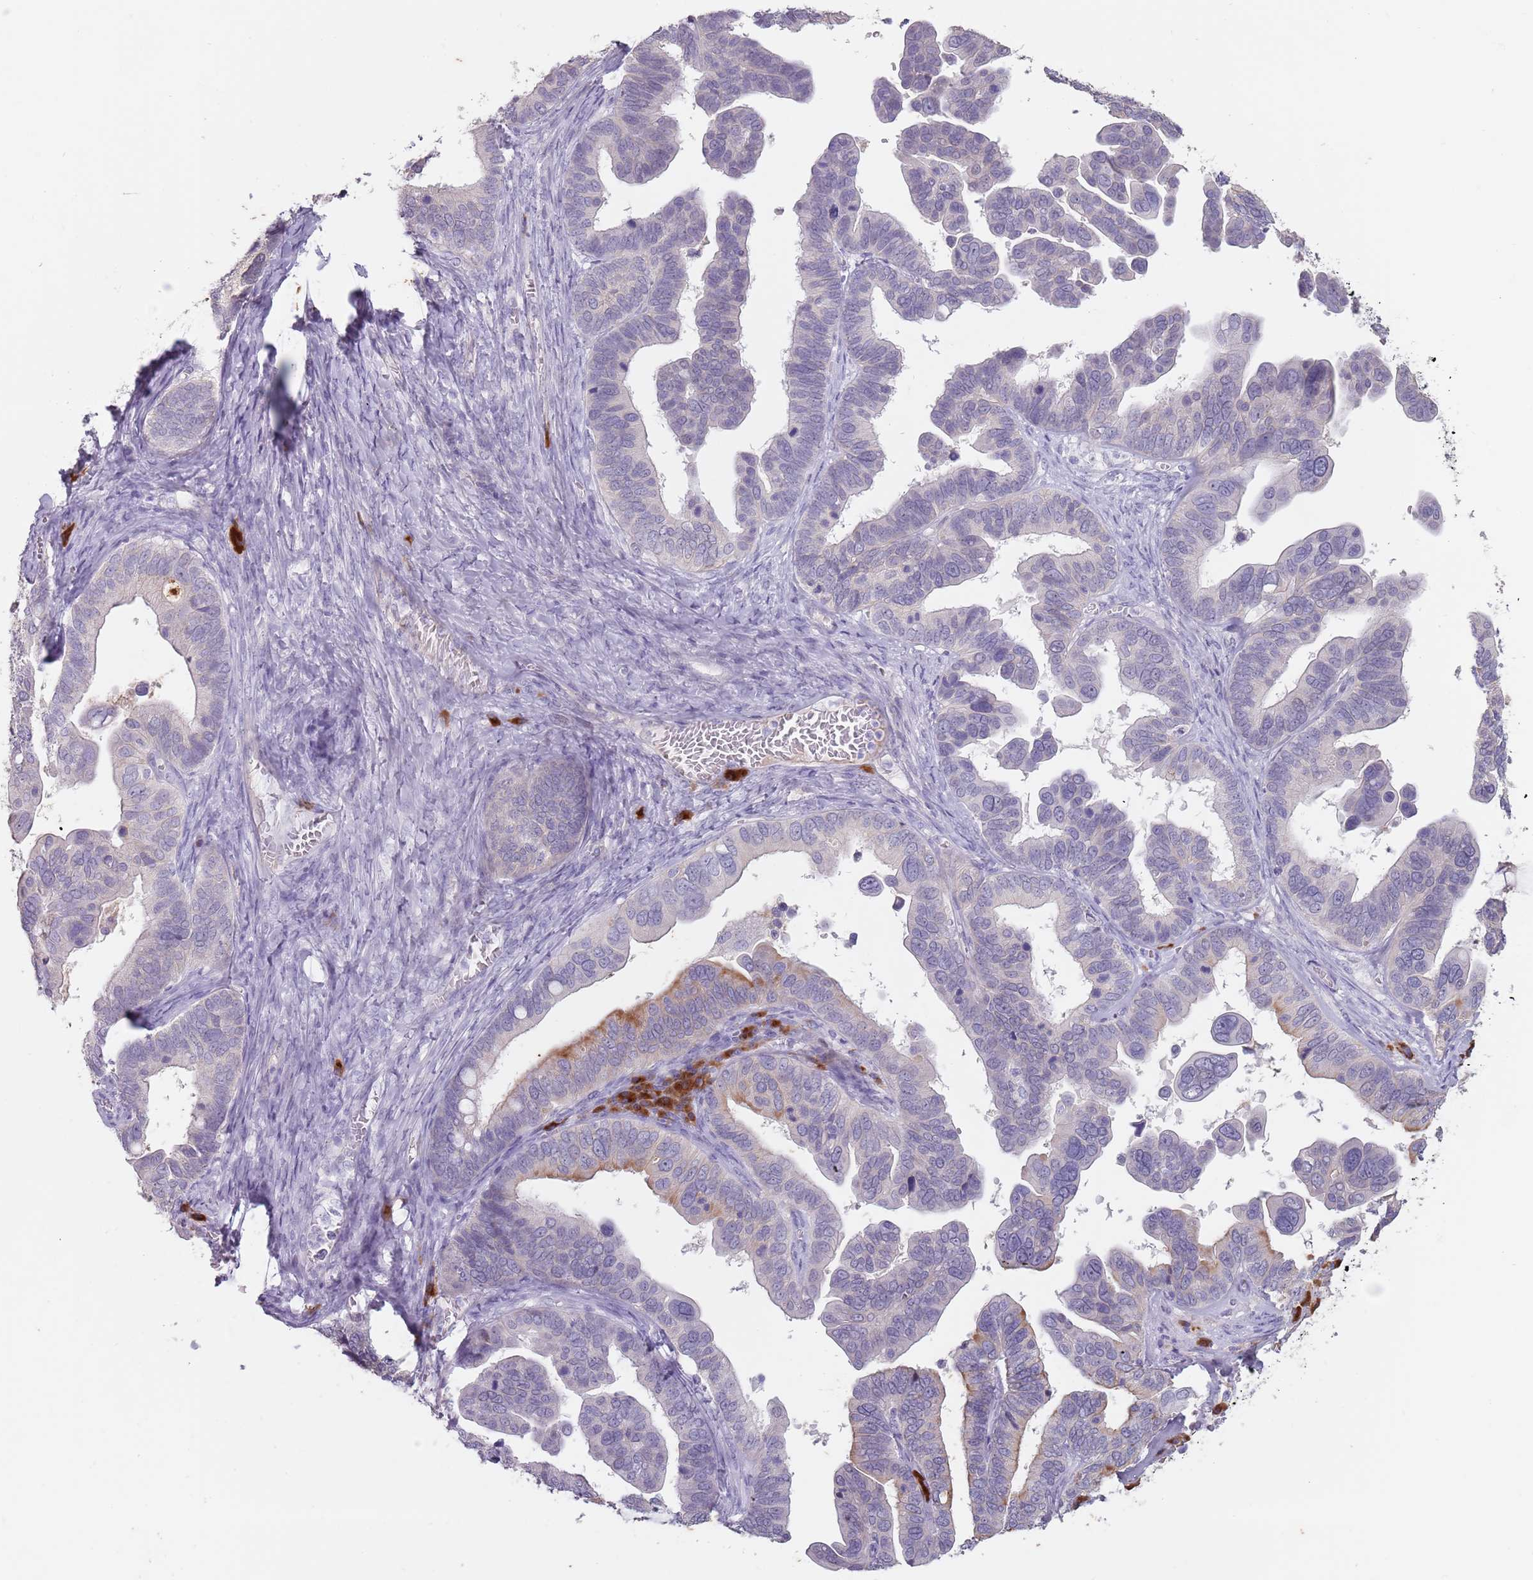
{"staining": {"intensity": "weak", "quantity": "<25%", "location": "cytoplasmic/membranous"}, "tissue": "ovarian cancer", "cell_type": "Tumor cells", "image_type": "cancer", "snomed": [{"axis": "morphology", "description": "Cystadenocarcinoma, serous, NOS"}, {"axis": "topography", "description": "Ovary"}], "caption": "An image of ovarian cancer stained for a protein exhibits no brown staining in tumor cells.", "gene": "STYK1", "patient": {"sex": "female", "age": 56}}